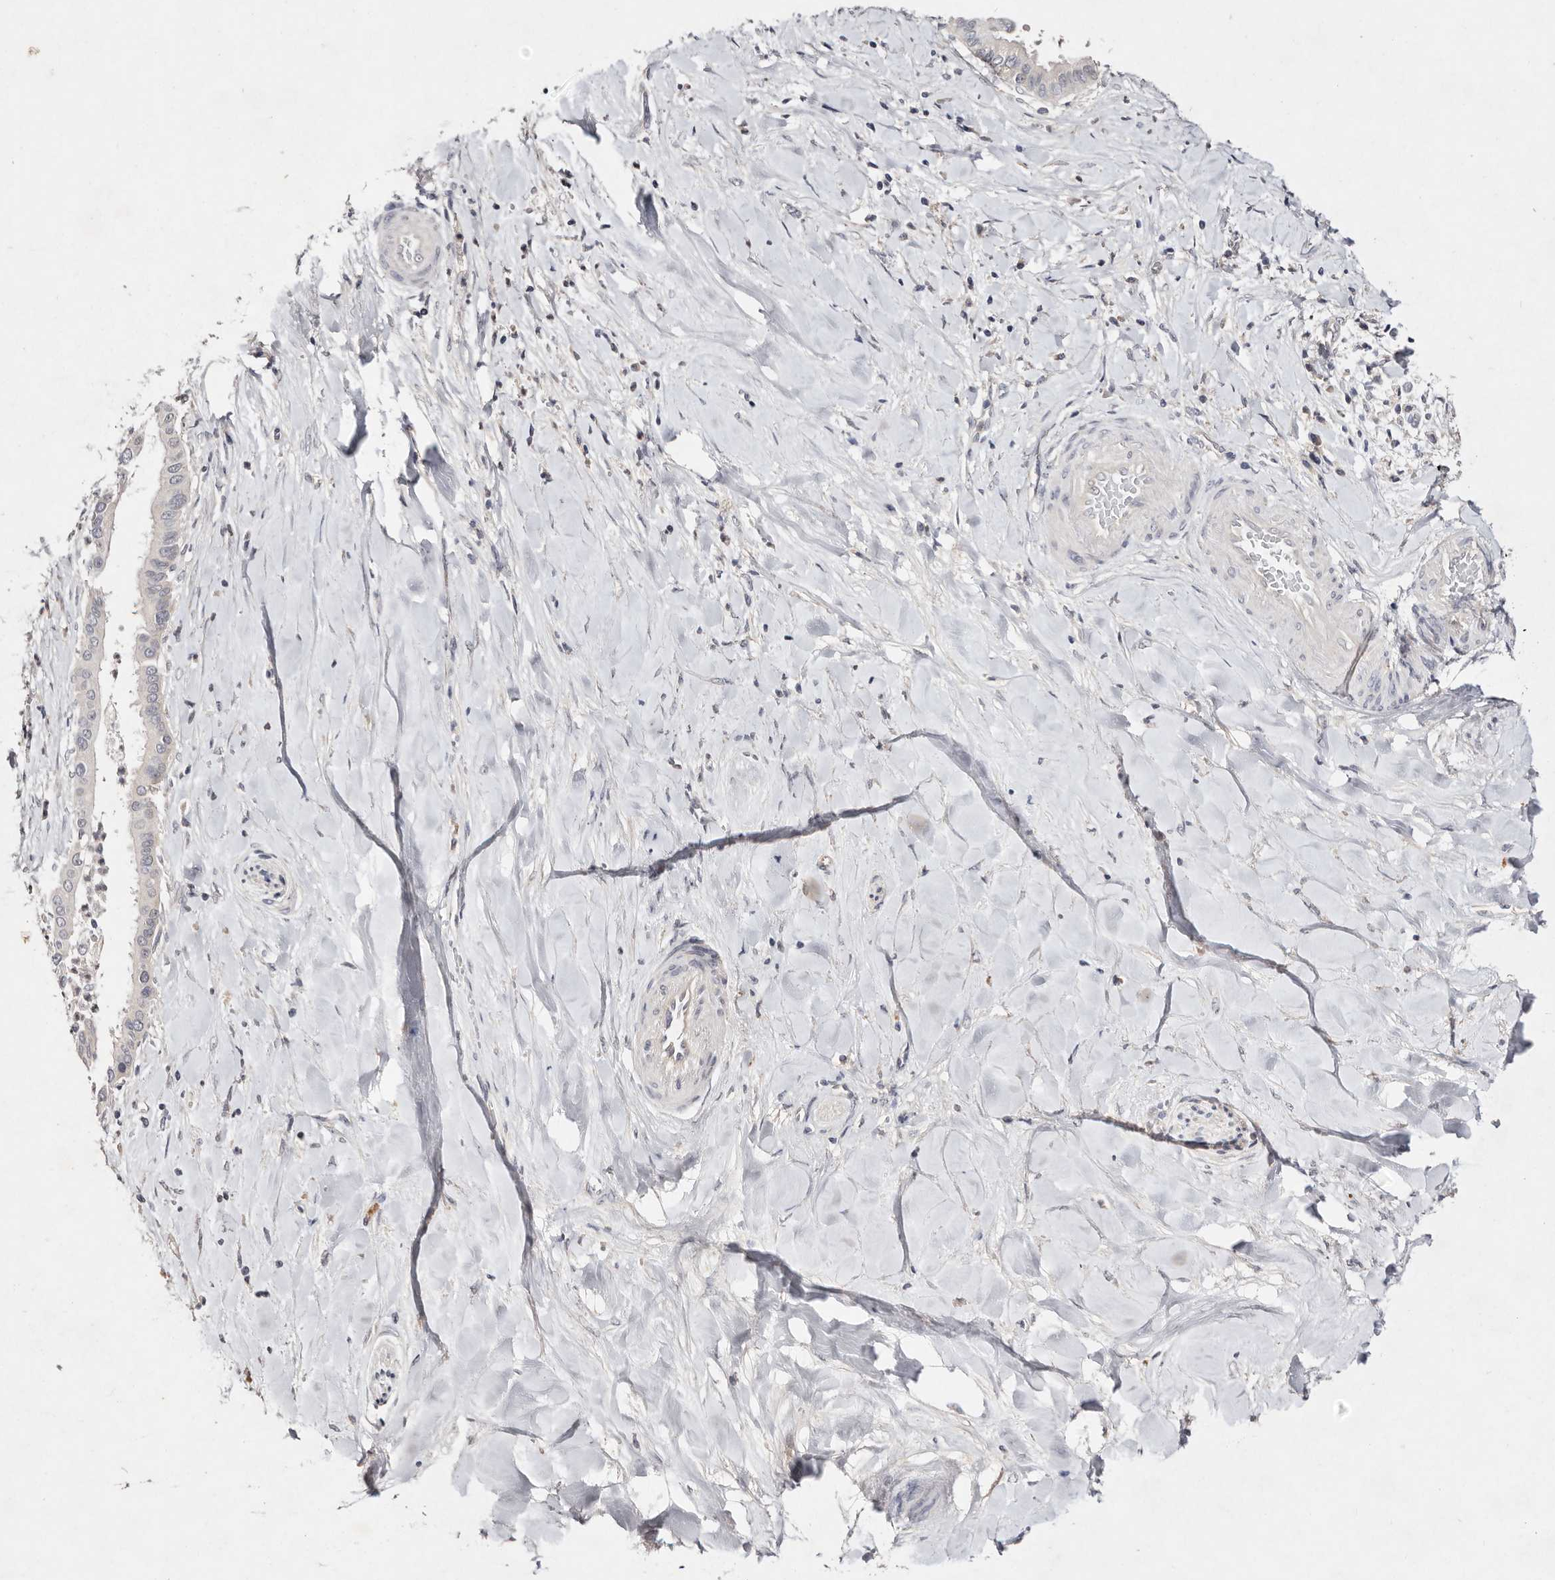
{"staining": {"intensity": "negative", "quantity": "none", "location": "none"}, "tissue": "liver cancer", "cell_type": "Tumor cells", "image_type": "cancer", "snomed": [{"axis": "morphology", "description": "Cholangiocarcinoma"}, {"axis": "topography", "description": "Liver"}], "caption": "Immunohistochemical staining of human liver cholangiocarcinoma reveals no significant staining in tumor cells.", "gene": "TSC2", "patient": {"sex": "female", "age": 54}}